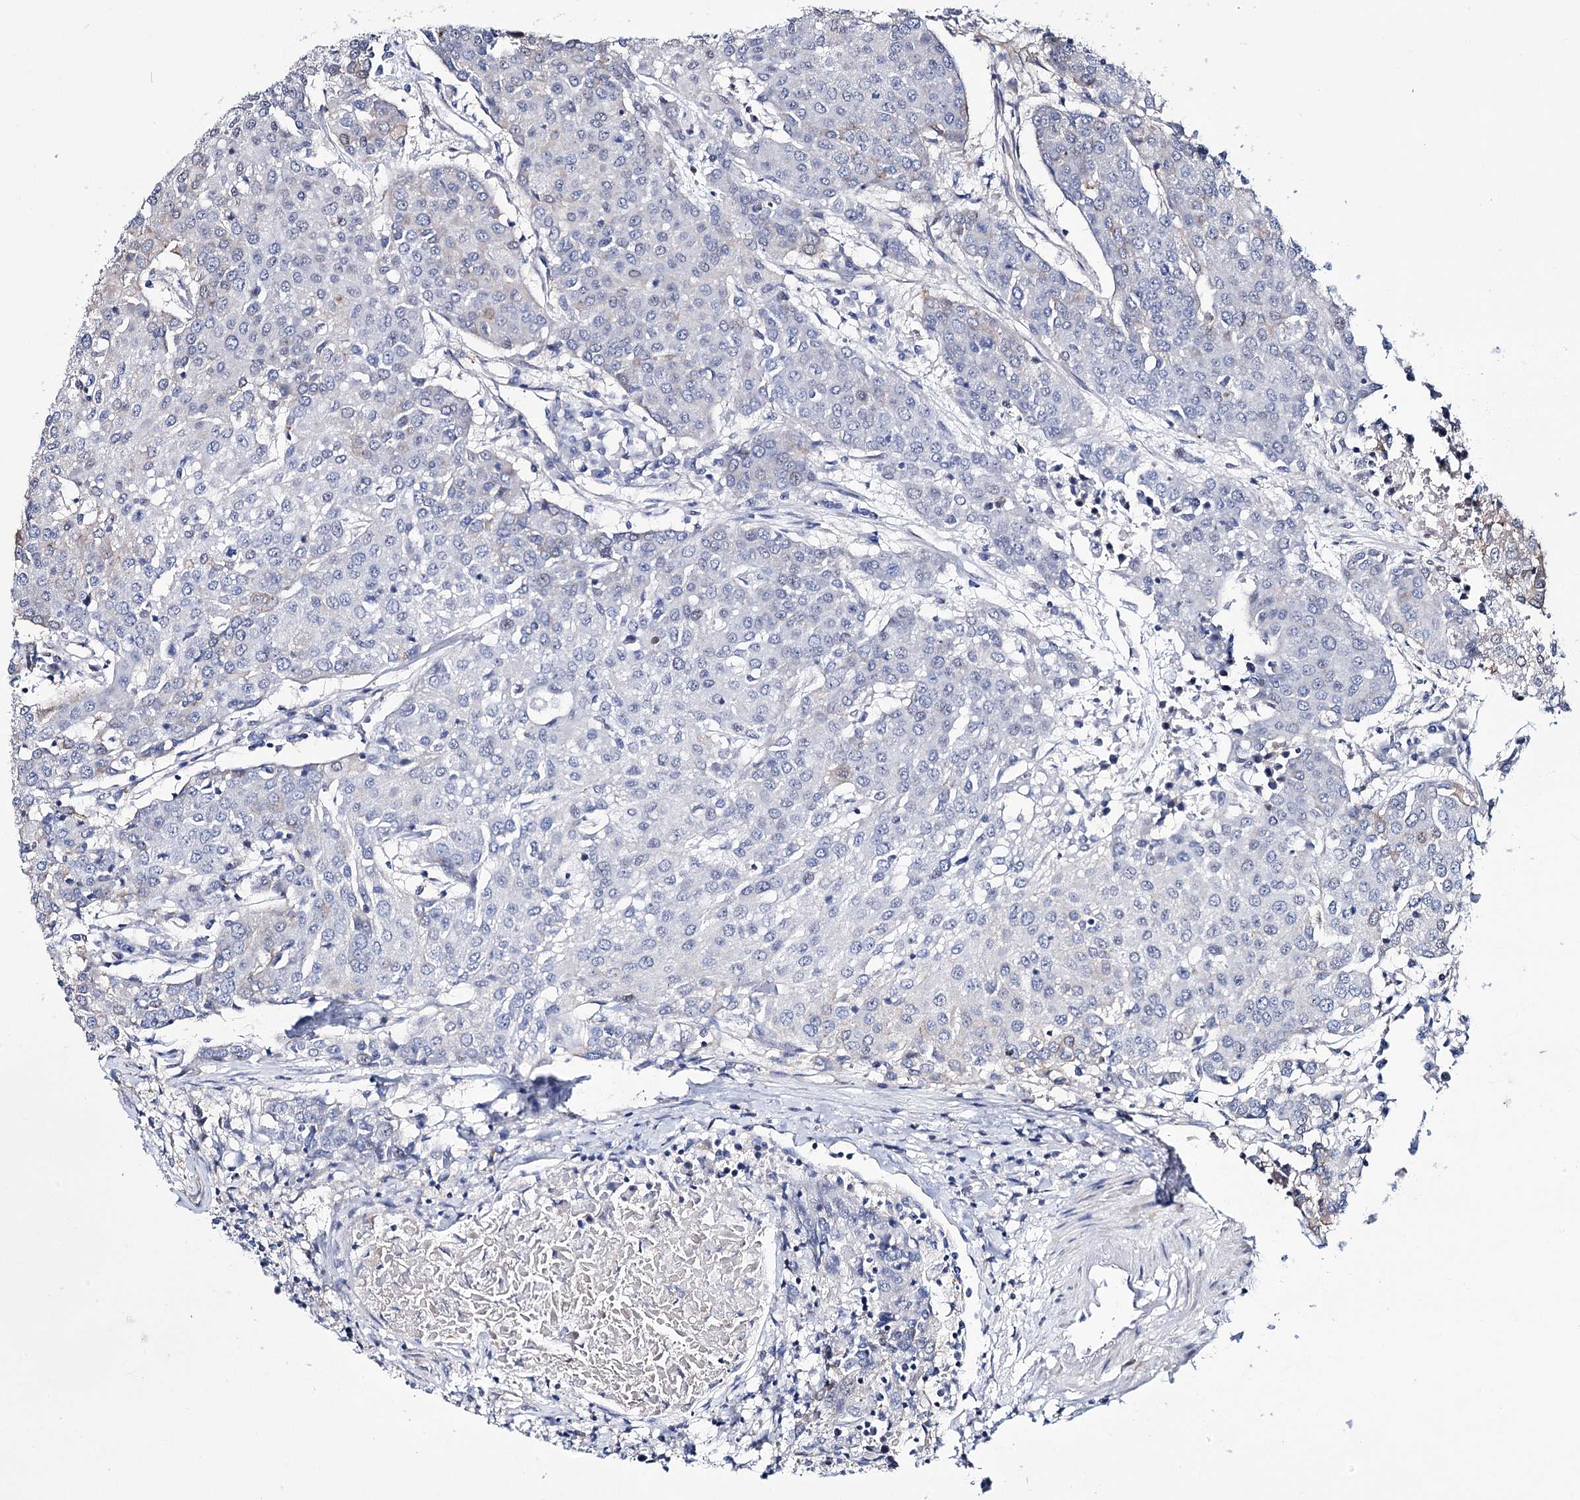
{"staining": {"intensity": "negative", "quantity": "none", "location": "none"}, "tissue": "urothelial cancer", "cell_type": "Tumor cells", "image_type": "cancer", "snomed": [{"axis": "morphology", "description": "Urothelial carcinoma, High grade"}, {"axis": "topography", "description": "Urinary bladder"}], "caption": "IHC micrograph of human high-grade urothelial carcinoma stained for a protein (brown), which reveals no positivity in tumor cells.", "gene": "CHMP7", "patient": {"sex": "female", "age": 85}}